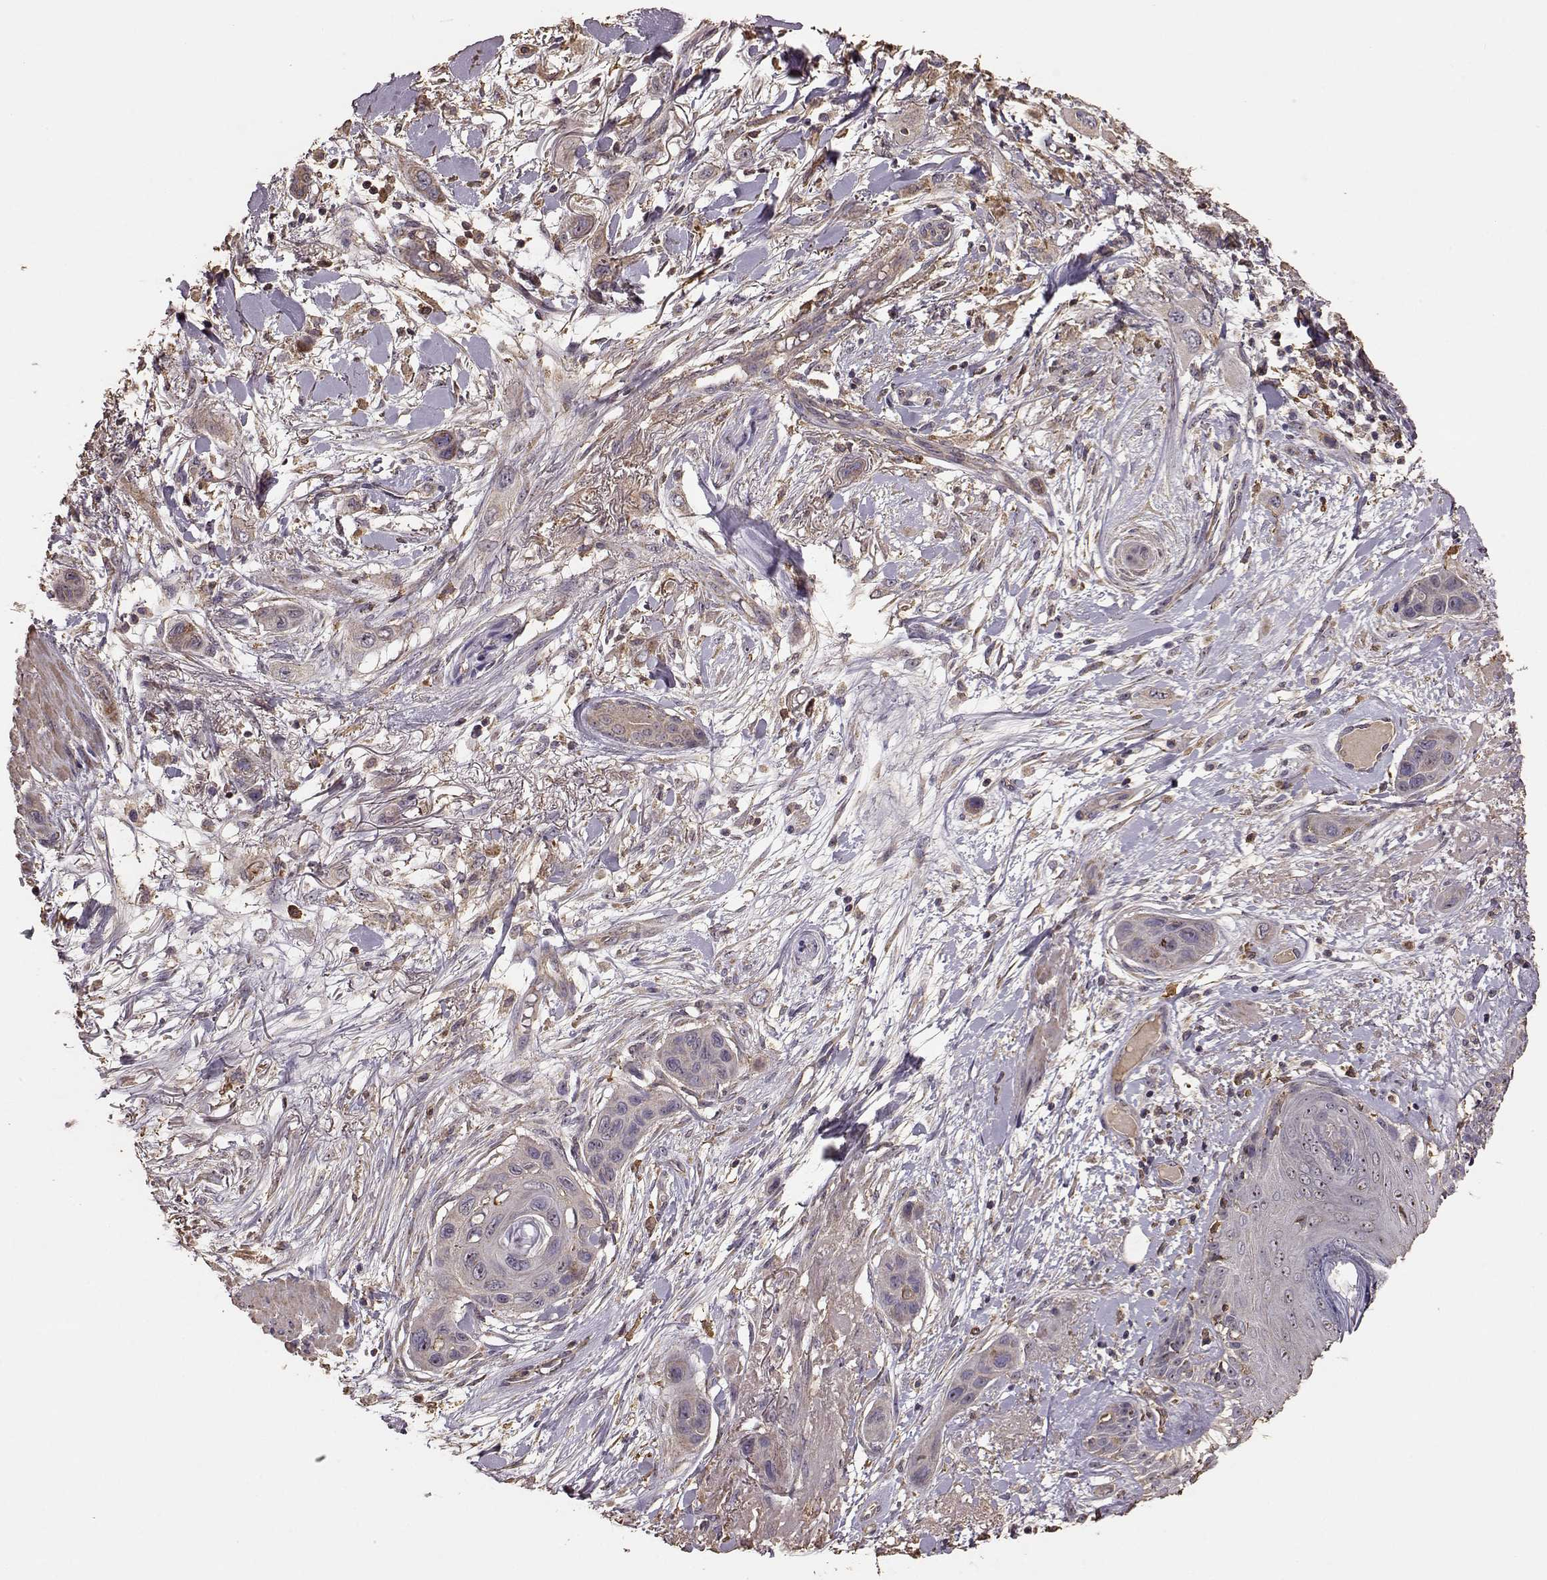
{"staining": {"intensity": "weak", "quantity": "<25%", "location": "cytoplasmic/membranous"}, "tissue": "skin cancer", "cell_type": "Tumor cells", "image_type": "cancer", "snomed": [{"axis": "morphology", "description": "Squamous cell carcinoma, NOS"}, {"axis": "topography", "description": "Skin"}], "caption": "Tumor cells are negative for protein expression in human skin cancer.", "gene": "PTGES2", "patient": {"sex": "male", "age": 79}}